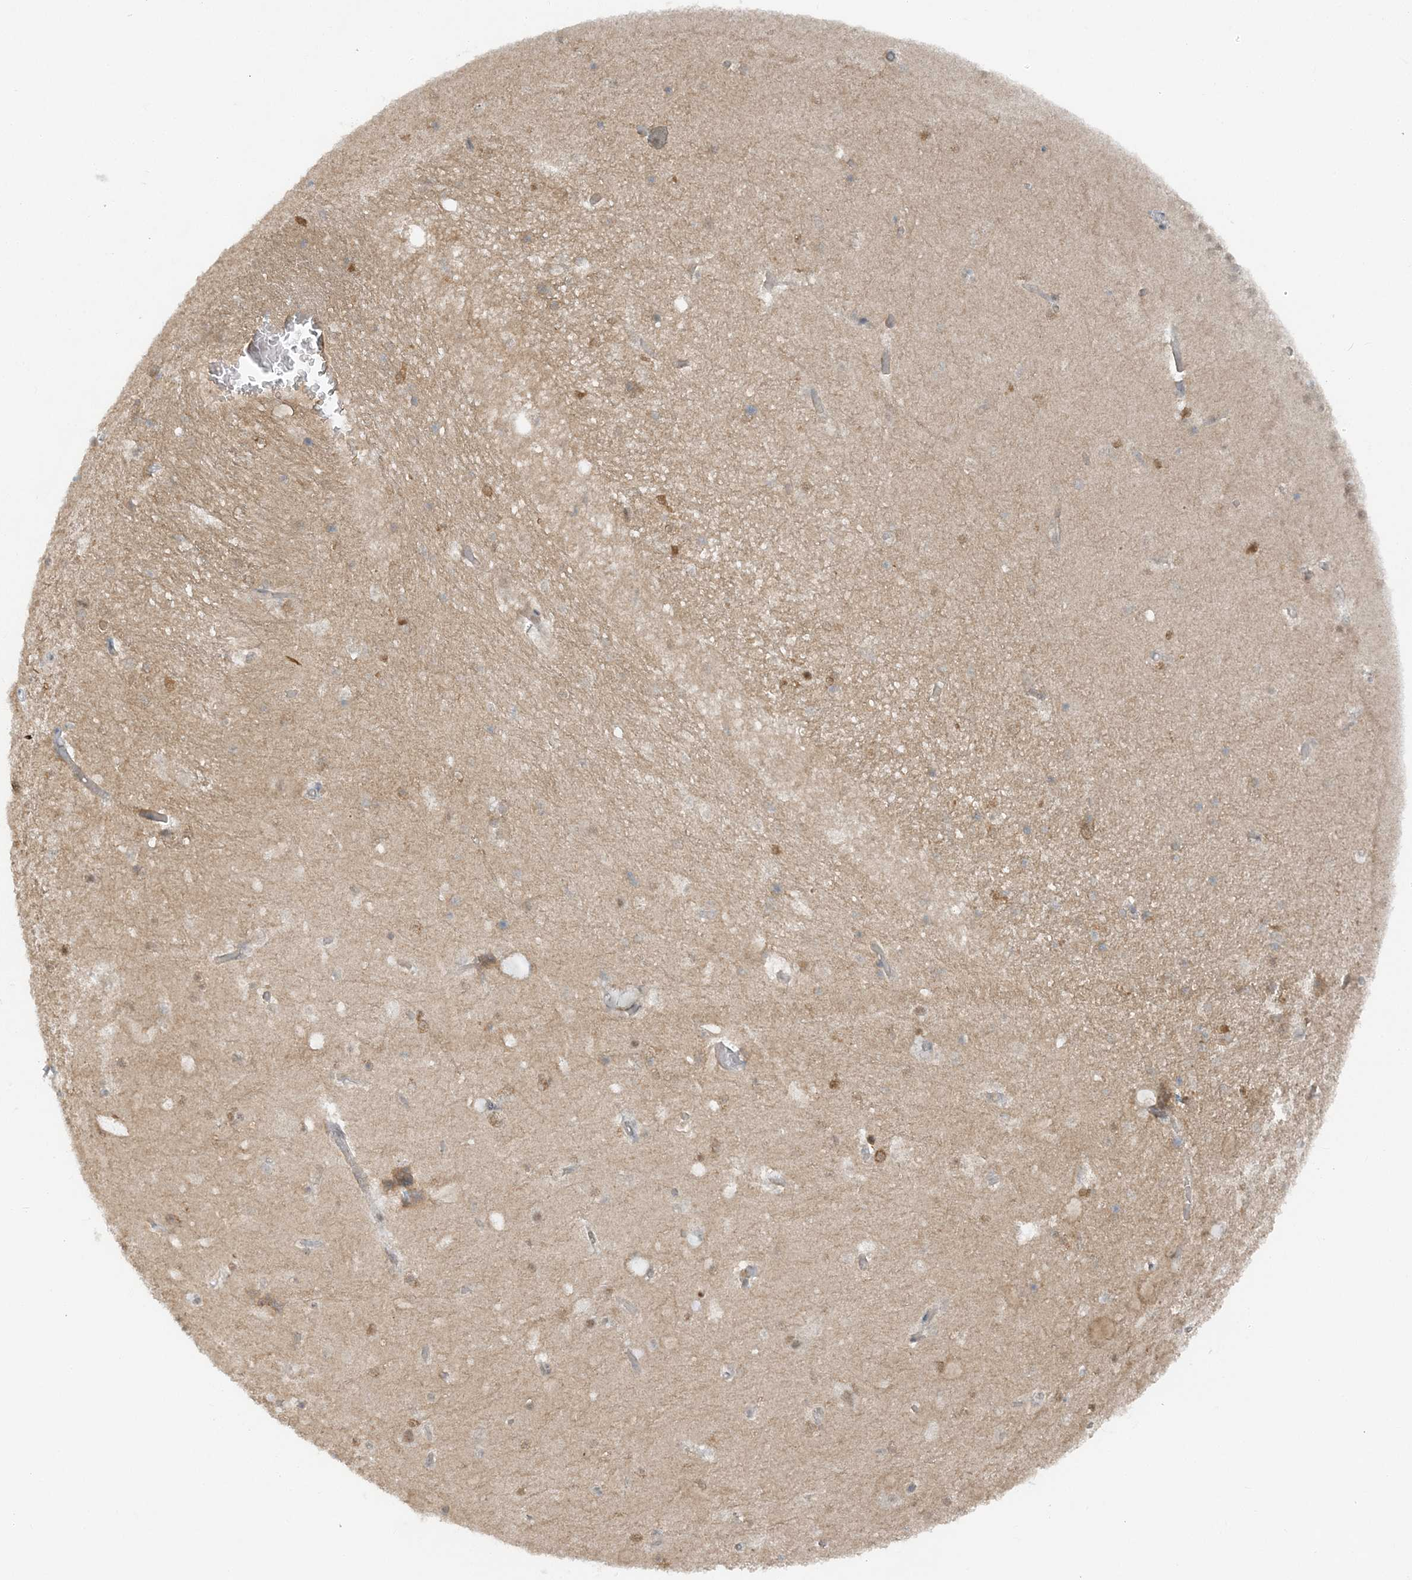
{"staining": {"intensity": "weak", "quantity": "<25%", "location": "cytoplasmic/membranous"}, "tissue": "hippocampus", "cell_type": "Glial cells", "image_type": "normal", "snomed": [{"axis": "morphology", "description": "Normal tissue, NOS"}, {"axis": "topography", "description": "Hippocampus"}], "caption": "Immunohistochemistry (IHC) image of normal hippocampus: hippocampus stained with DAB demonstrates no significant protein staining in glial cells.", "gene": "ATP11A", "patient": {"sex": "female", "age": 52}}